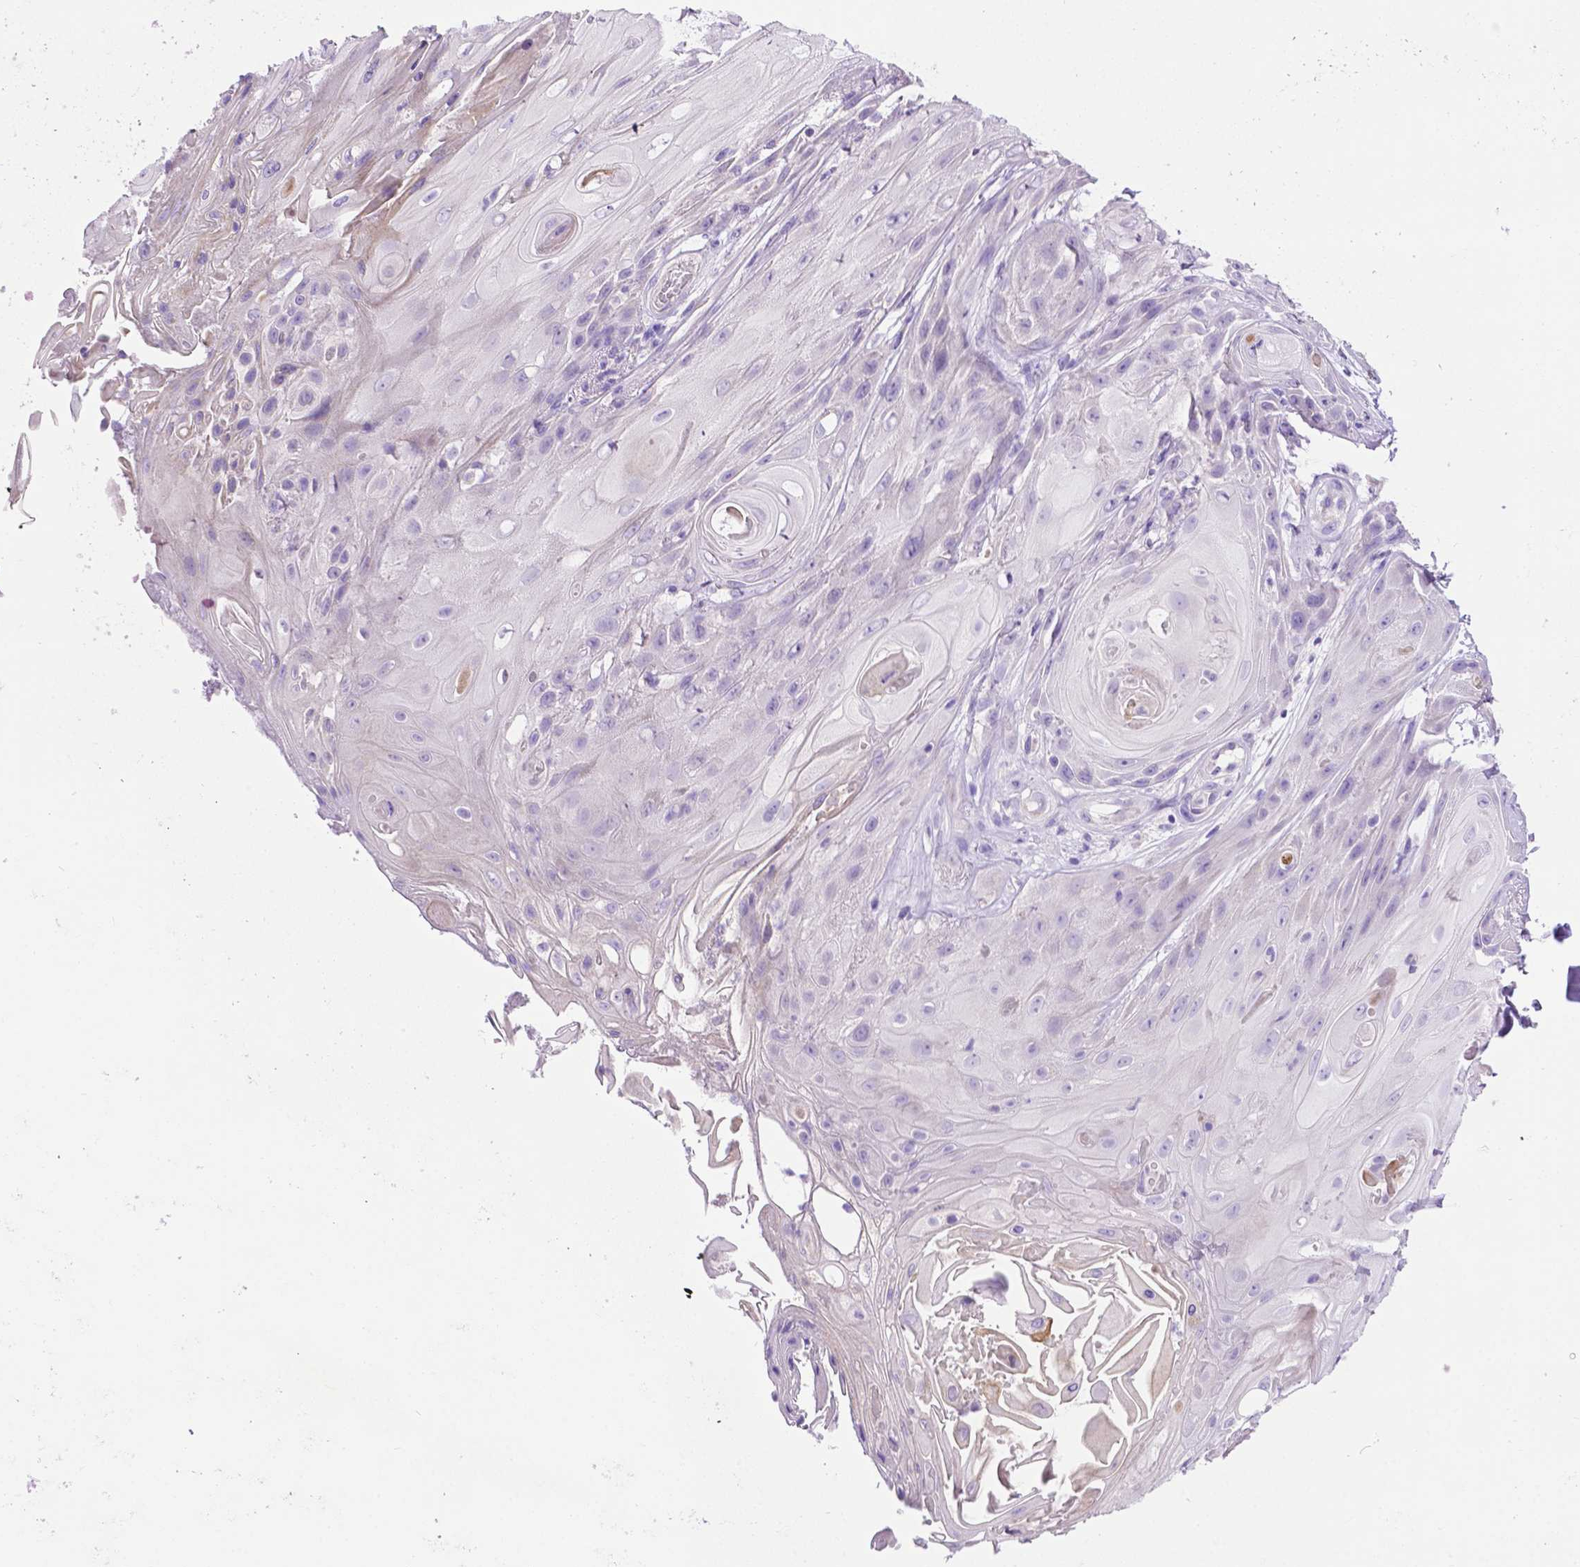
{"staining": {"intensity": "negative", "quantity": "none", "location": "none"}, "tissue": "skin cancer", "cell_type": "Tumor cells", "image_type": "cancer", "snomed": [{"axis": "morphology", "description": "Squamous cell carcinoma, NOS"}, {"axis": "topography", "description": "Skin"}], "caption": "Immunohistochemistry (IHC) of skin cancer (squamous cell carcinoma) shows no positivity in tumor cells.", "gene": "PHYHIP", "patient": {"sex": "male", "age": 62}}